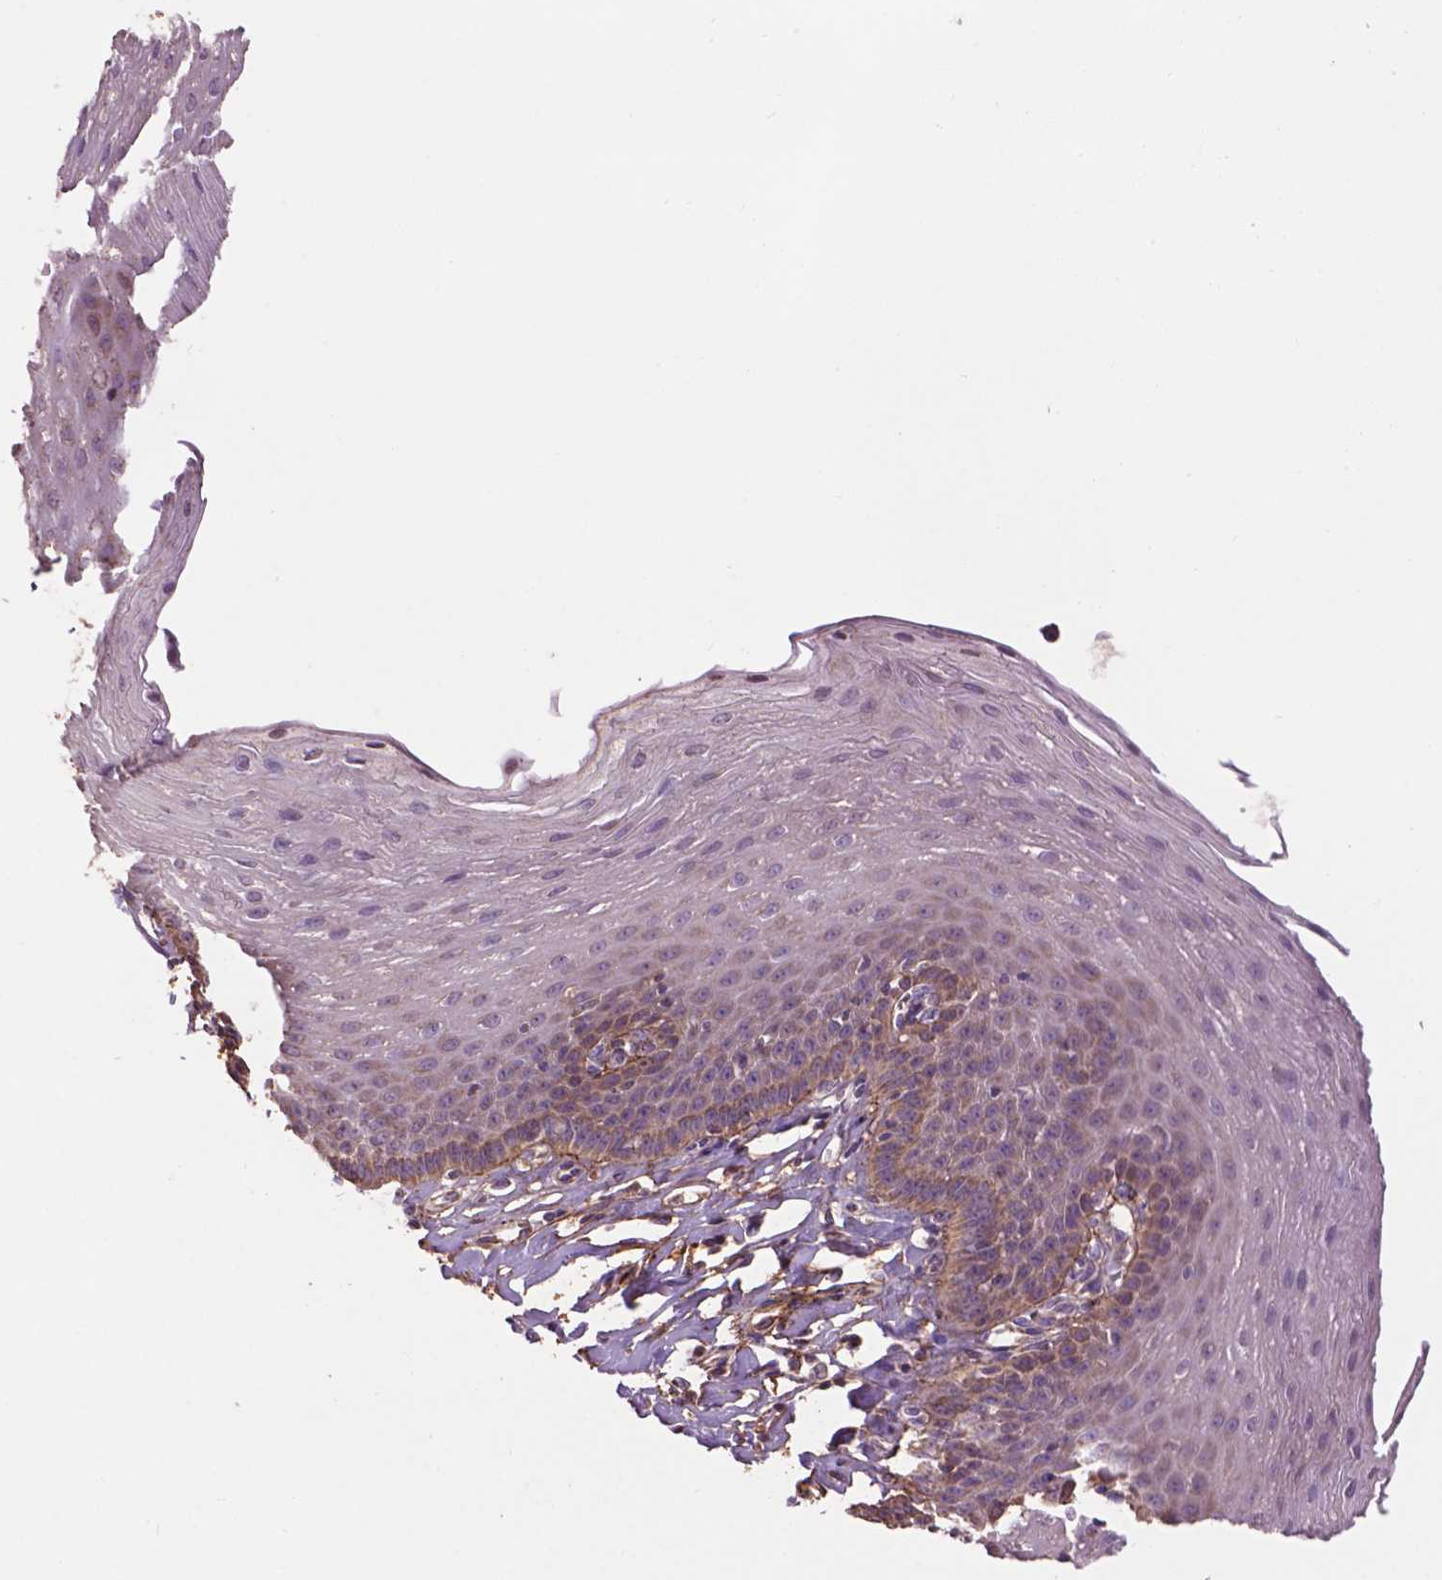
{"staining": {"intensity": "negative", "quantity": "none", "location": "none"}, "tissue": "esophagus", "cell_type": "Squamous epithelial cells", "image_type": "normal", "snomed": [{"axis": "morphology", "description": "Normal tissue, NOS"}, {"axis": "topography", "description": "Esophagus"}], "caption": "Immunohistochemistry image of unremarkable human esophagus stained for a protein (brown), which reveals no expression in squamous epithelial cells. (DAB (3,3'-diaminobenzidine) IHC visualized using brightfield microscopy, high magnification).", "gene": "LRRC3C", "patient": {"sex": "female", "age": 81}}